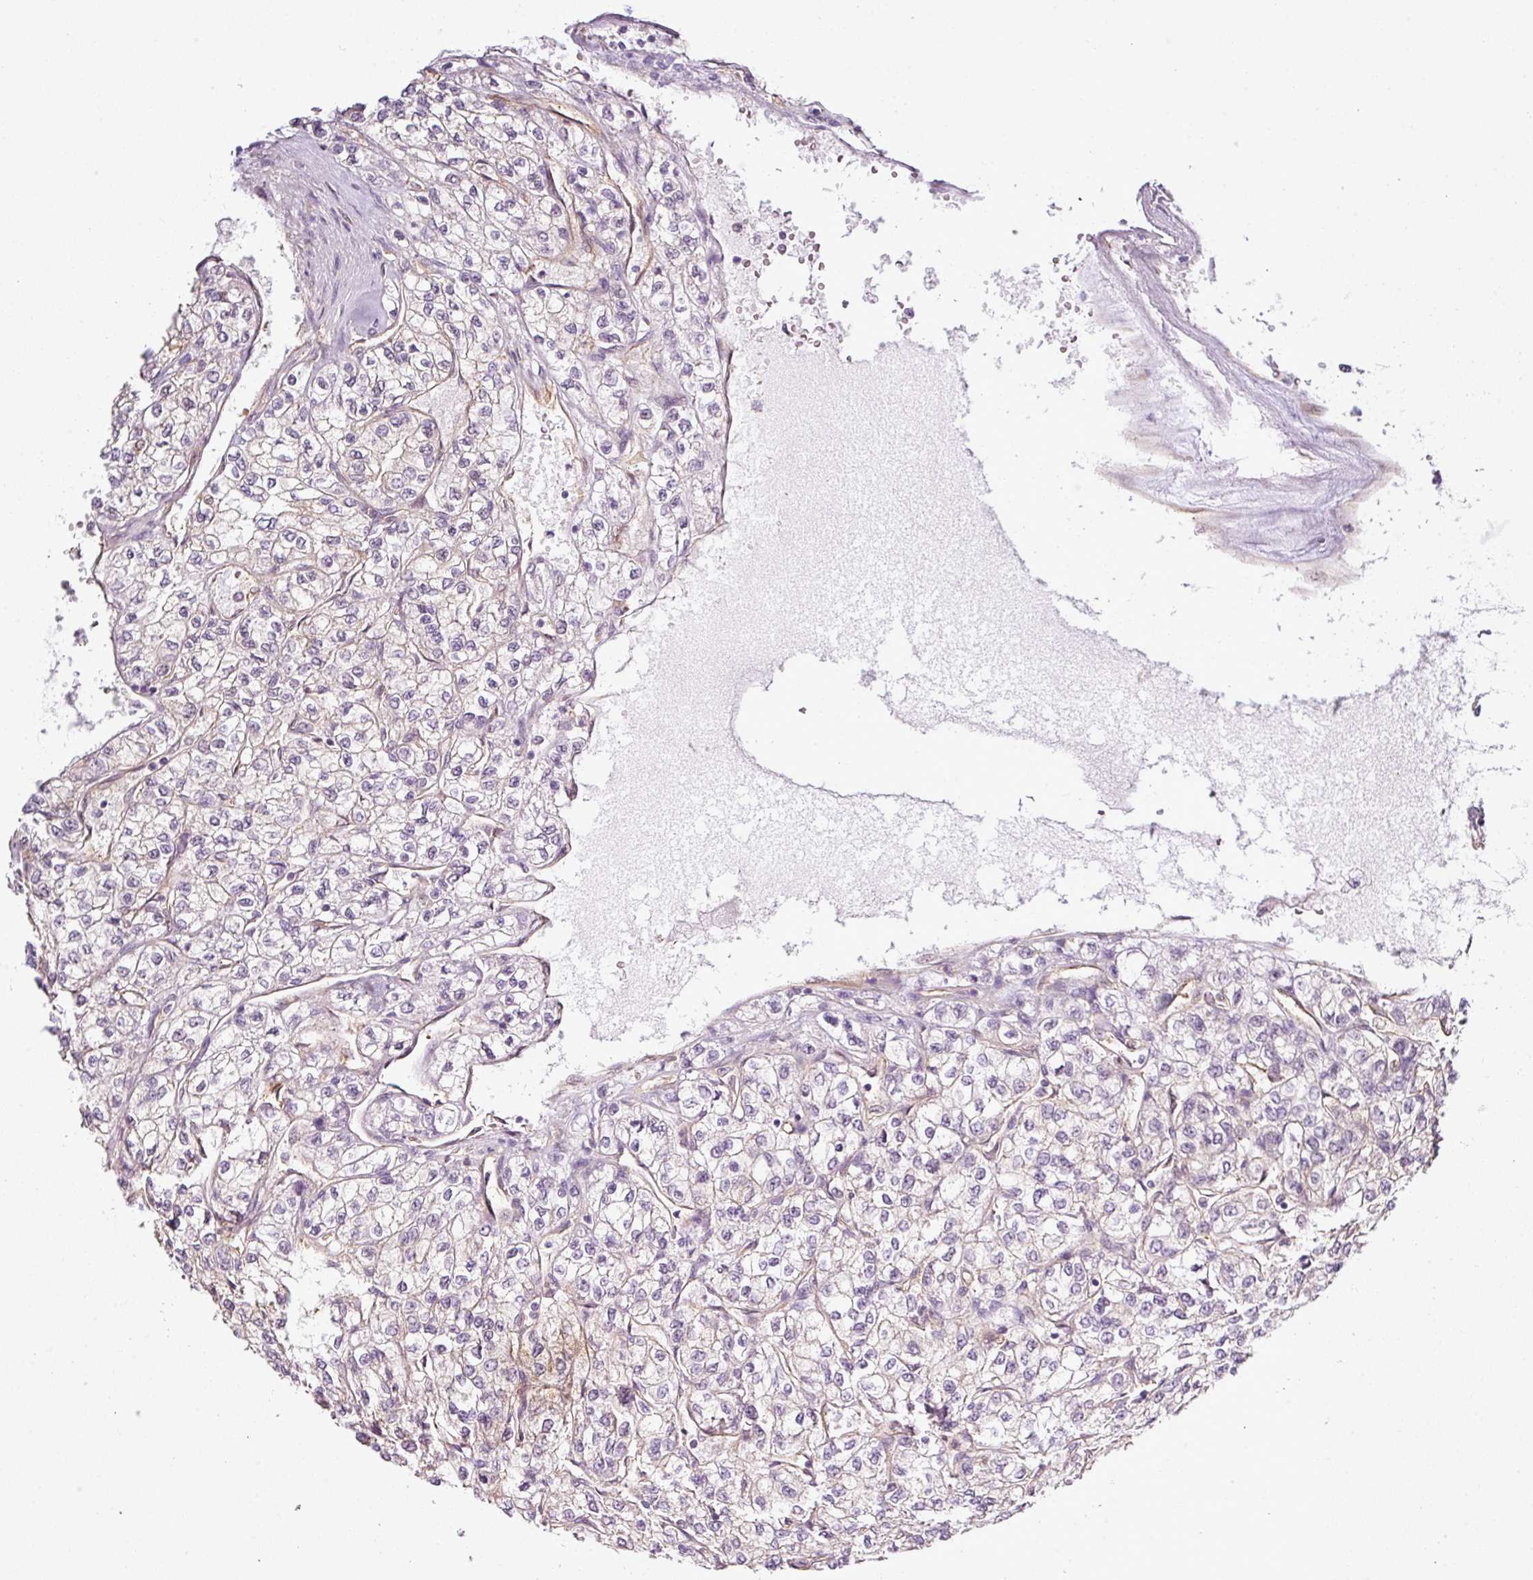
{"staining": {"intensity": "negative", "quantity": "none", "location": "none"}, "tissue": "renal cancer", "cell_type": "Tumor cells", "image_type": "cancer", "snomed": [{"axis": "morphology", "description": "Adenocarcinoma, NOS"}, {"axis": "topography", "description": "Kidney"}], "caption": "IHC photomicrograph of neoplastic tissue: human renal adenocarcinoma stained with DAB (3,3'-diaminobenzidine) displays no significant protein expression in tumor cells. (DAB immunohistochemistry (IHC), high magnification).", "gene": "ANKRD18A", "patient": {"sex": "male", "age": 80}}